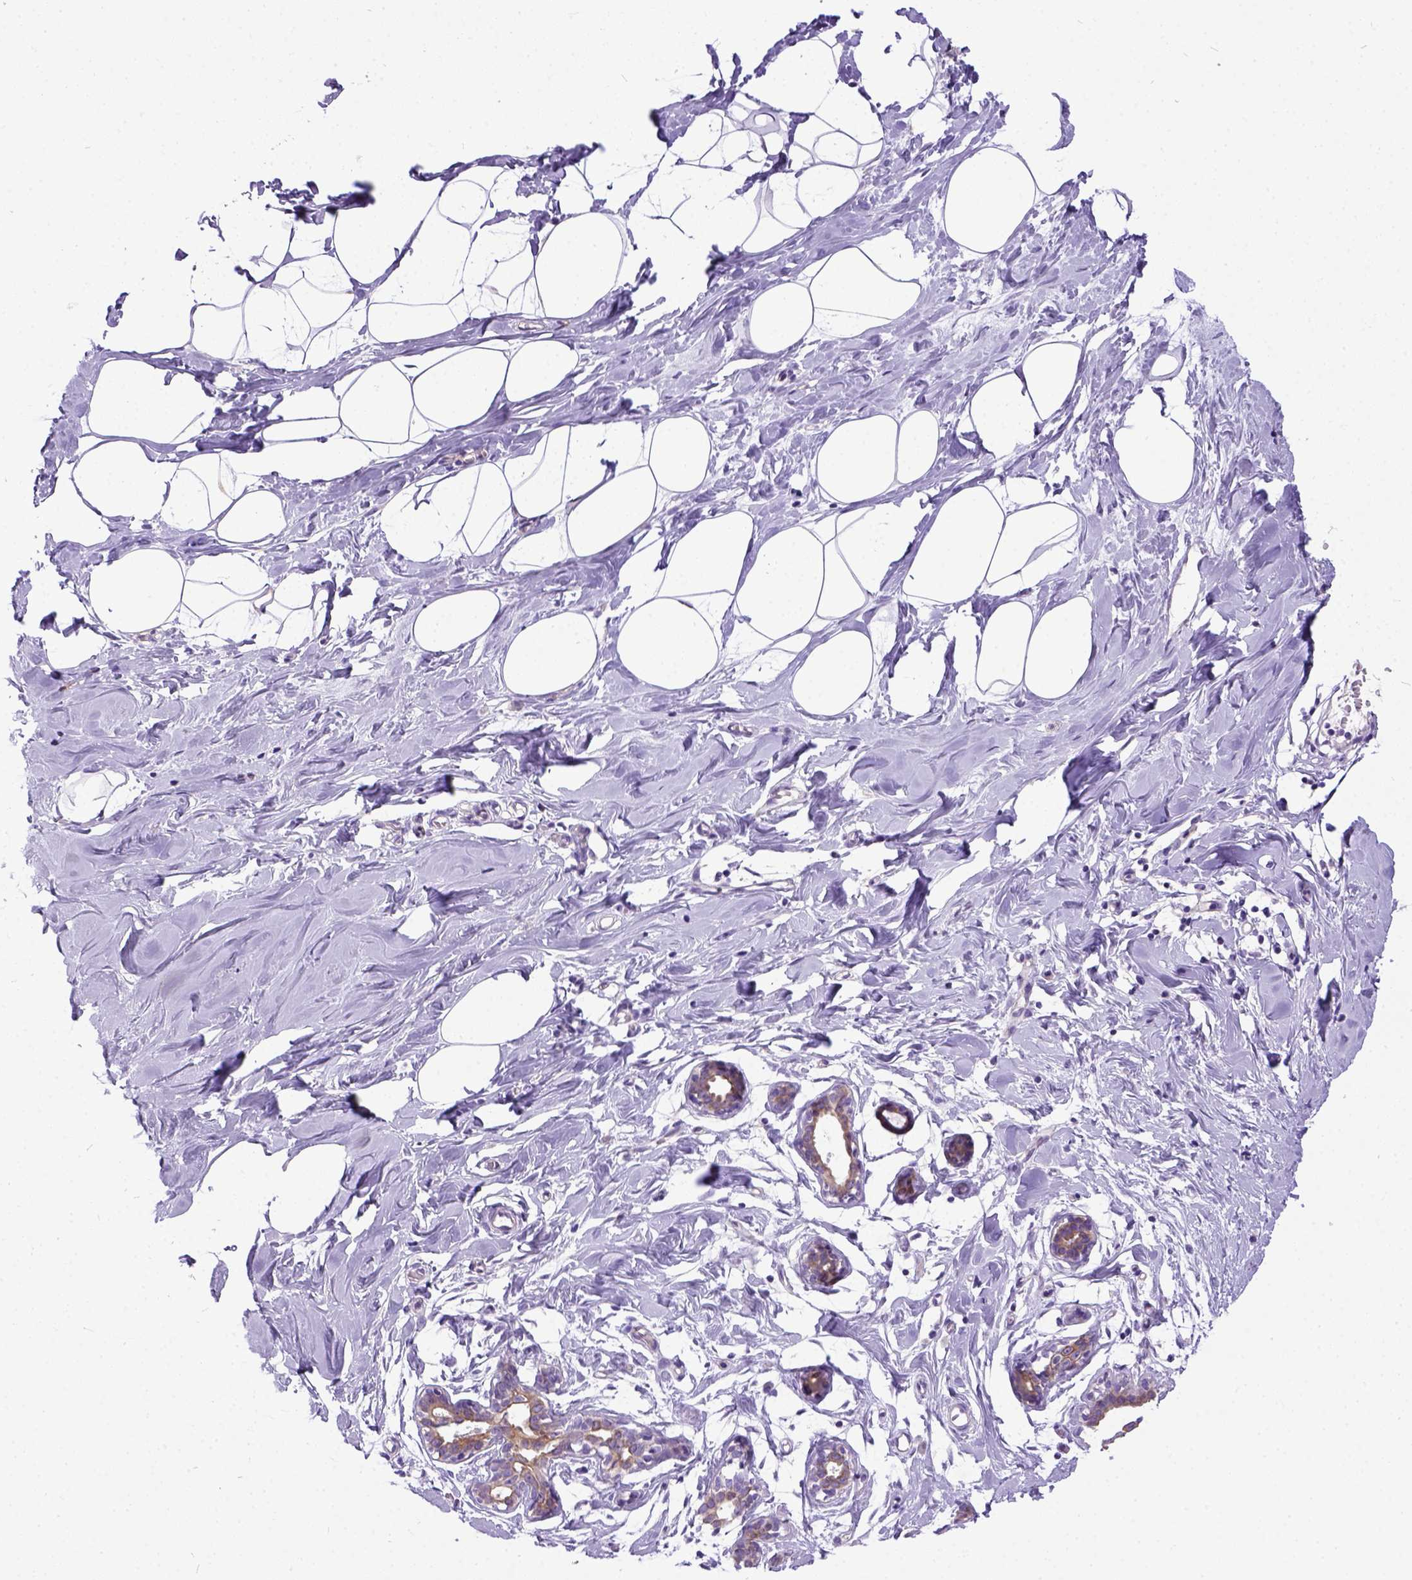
{"staining": {"intensity": "negative", "quantity": "none", "location": "none"}, "tissue": "breast", "cell_type": "Adipocytes", "image_type": "normal", "snomed": [{"axis": "morphology", "description": "Normal tissue, NOS"}, {"axis": "topography", "description": "Breast"}], "caption": "A high-resolution image shows IHC staining of benign breast, which exhibits no significant staining in adipocytes.", "gene": "NEK5", "patient": {"sex": "female", "age": 27}}